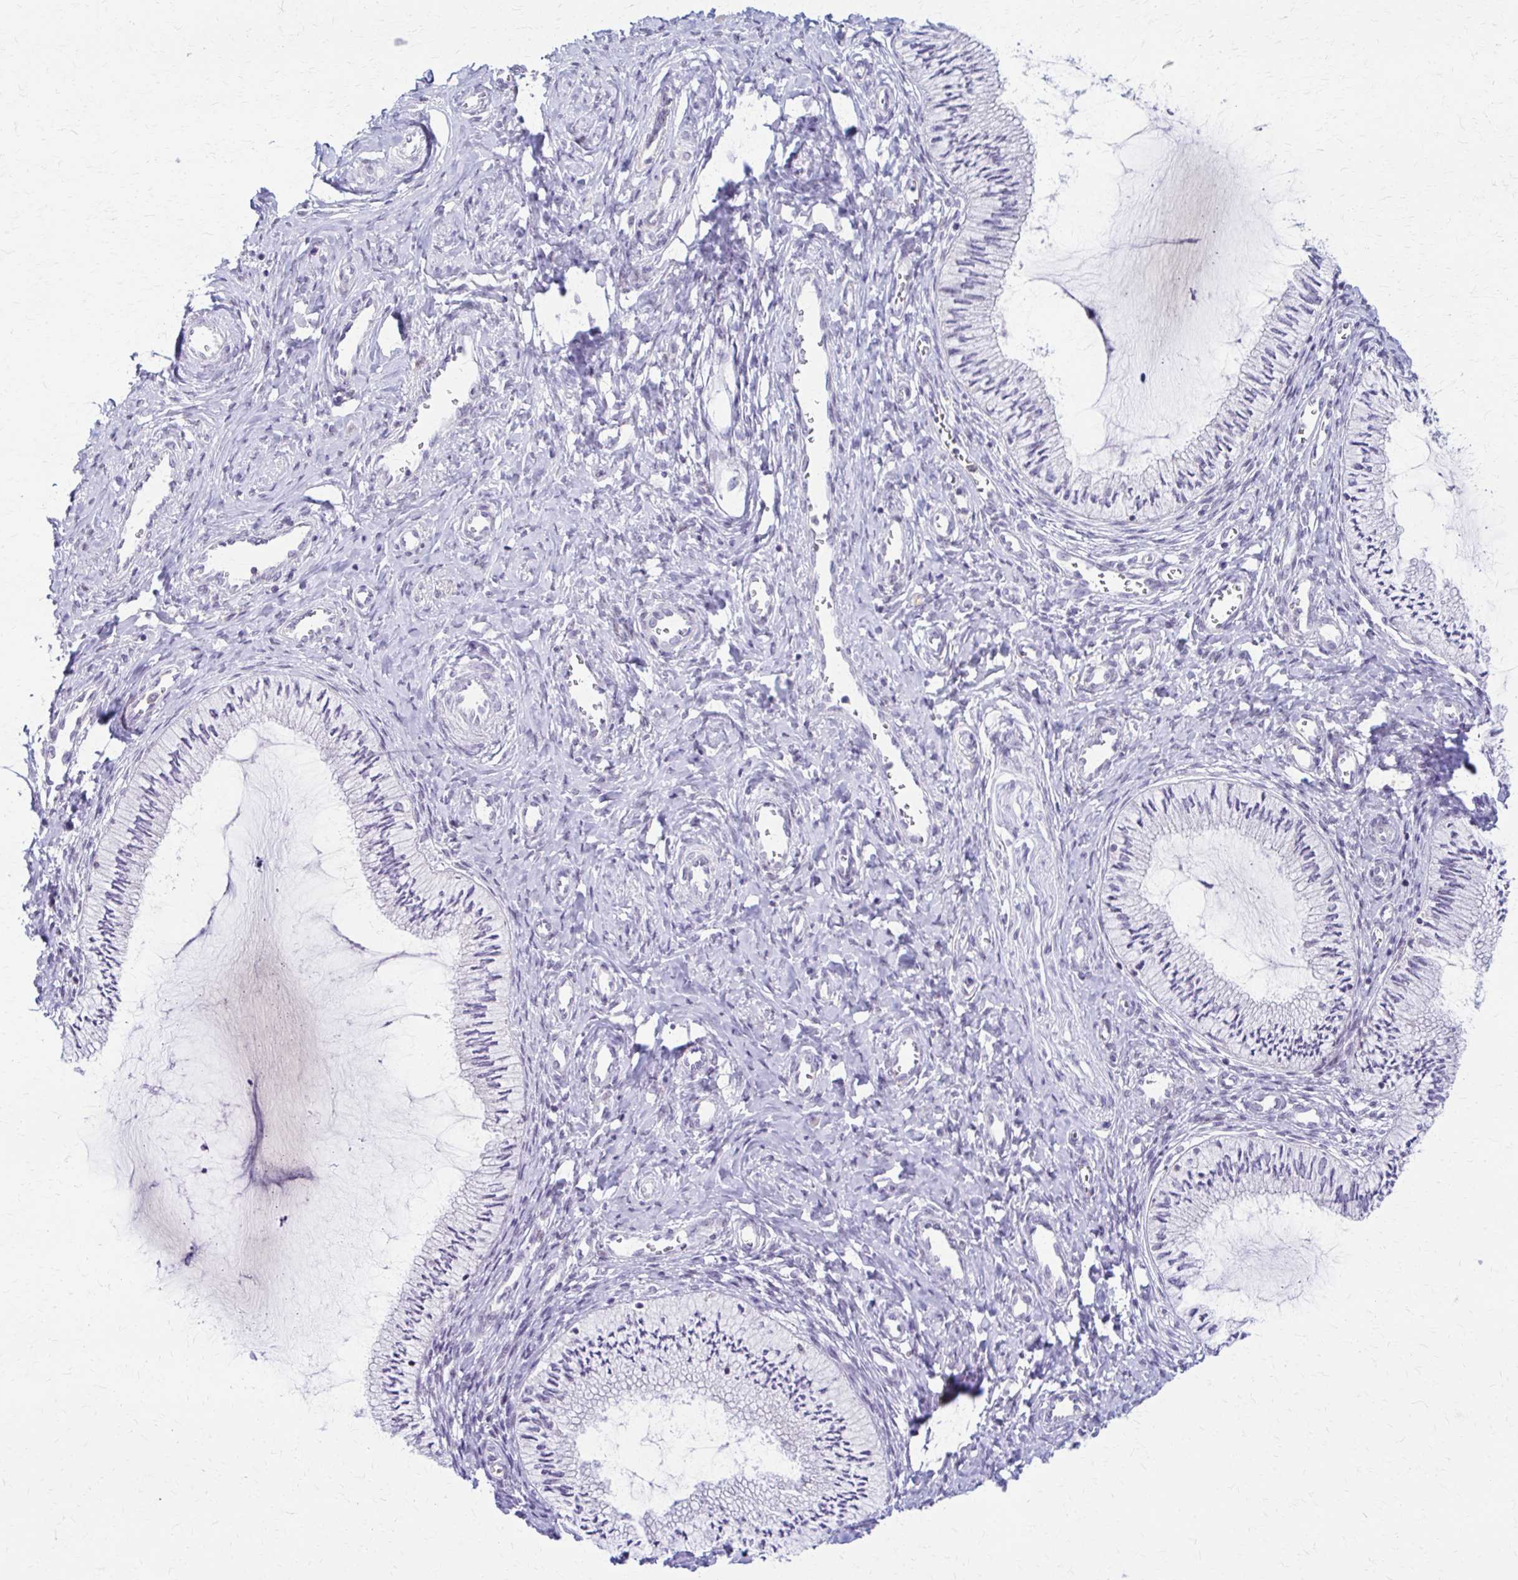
{"staining": {"intensity": "negative", "quantity": "none", "location": "none"}, "tissue": "cervix", "cell_type": "Glandular cells", "image_type": "normal", "snomed": [{"axis": "morphology", "description": "Normal tissue, NOS"}, {"axis": "topography", "description": "Cervix"}], "caption": "Histopathology image shows no significant protein staining in glandular cells of unremarkable cervix. (Stains: DAB (3,3'-diaminobenzidine) immunohistochemistry (IHC) with hematoxylin counter stain, Microscopy: brightfield microscopy at high magnification).", "gene": "PIK3AP1", "patient": {"sex": "female", "age": 24}}